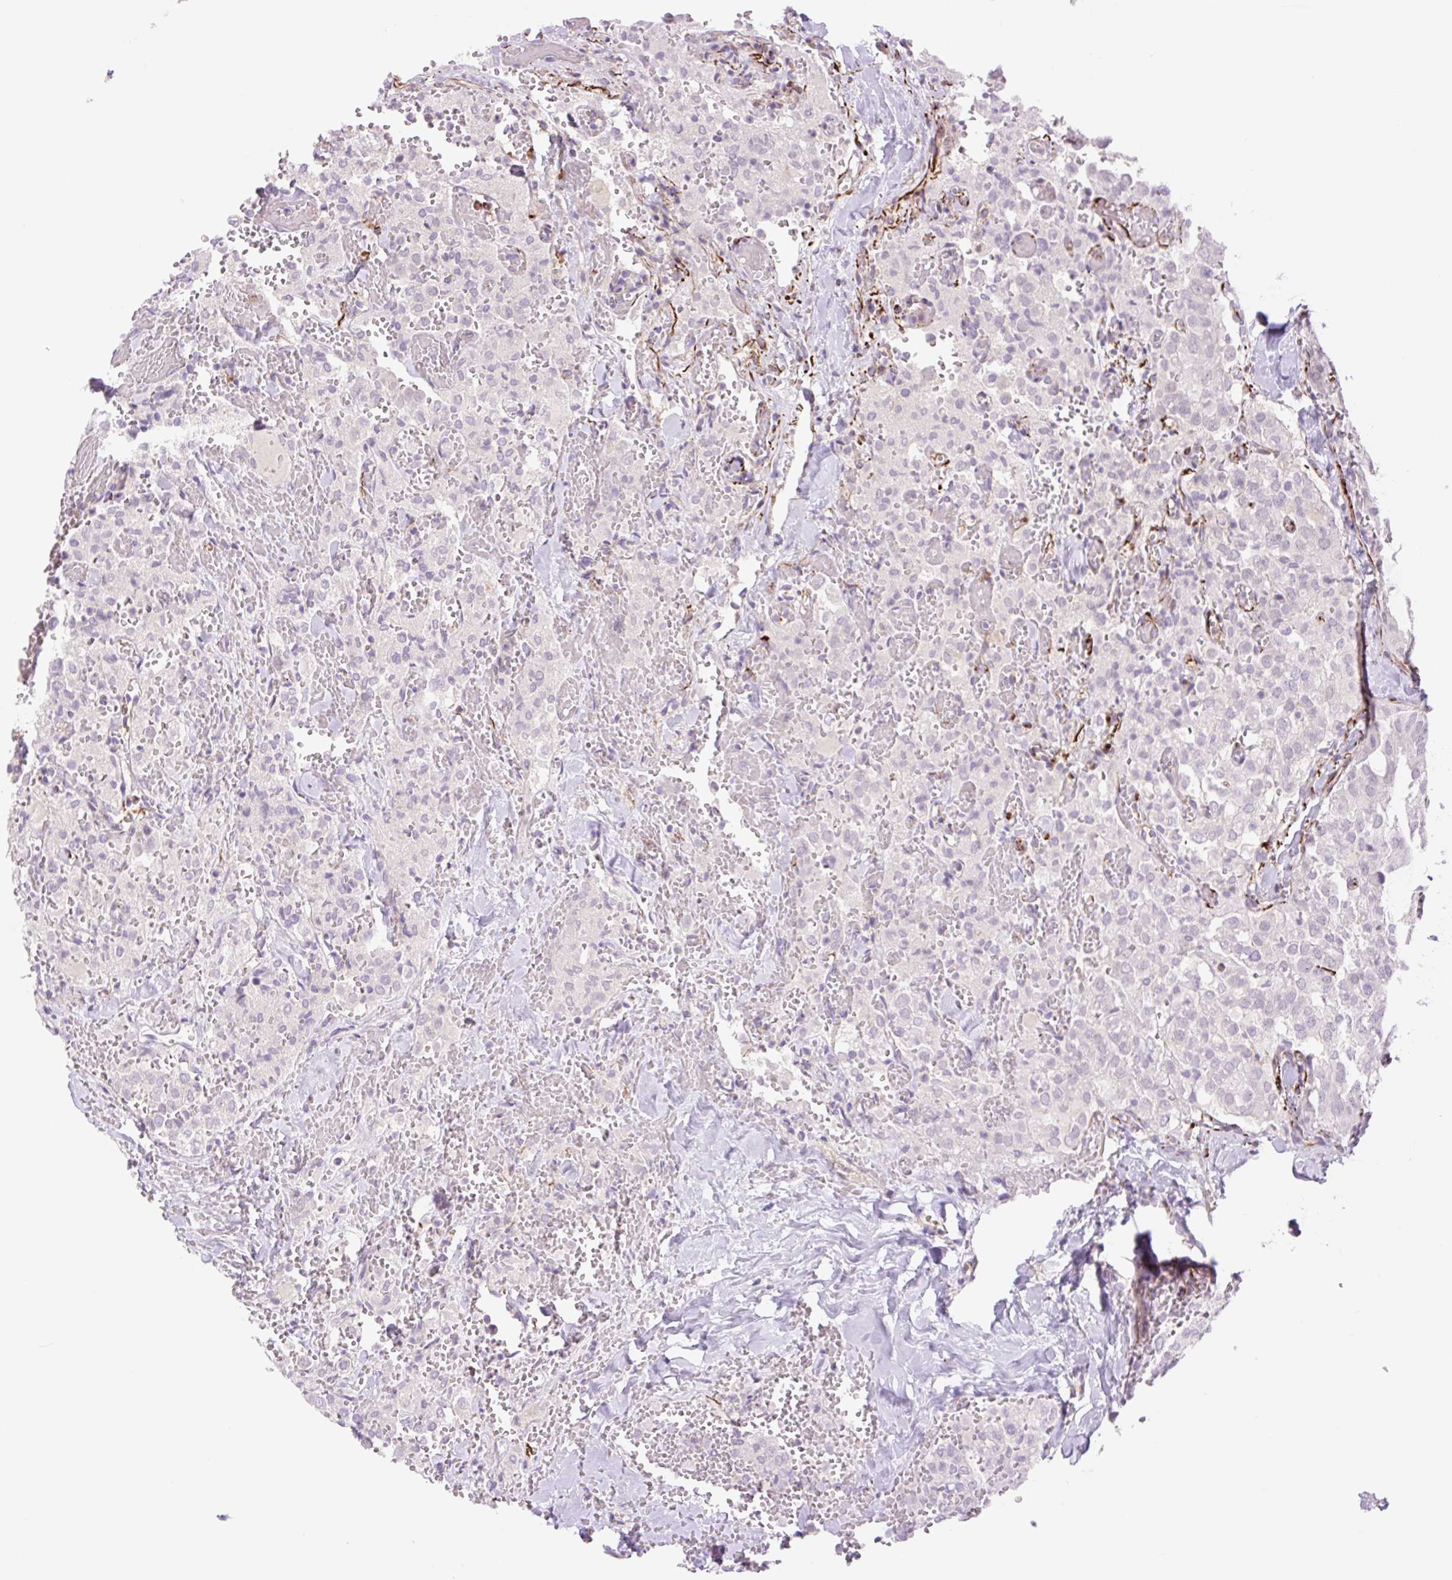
{"staining": {"intensity": "negative", "quantity": "none", "location": "none"}, "tissue": "thyroid cancer", "cell_type": "Tumor cells", "image_type": "cancer", "snomed": [{"axis": "morphology", "description": "Follicular adenoma carcinoma, NOS"}, {"axis": "topography", "description": "Thyroid gland"}], "caption": "An image of thyroid follicular adenoma carcinoma stained for a protein displays no brown staining in tumor cells.", "gene": "ZFYVE21", "patient": {"sex": "male", "age": 75}}